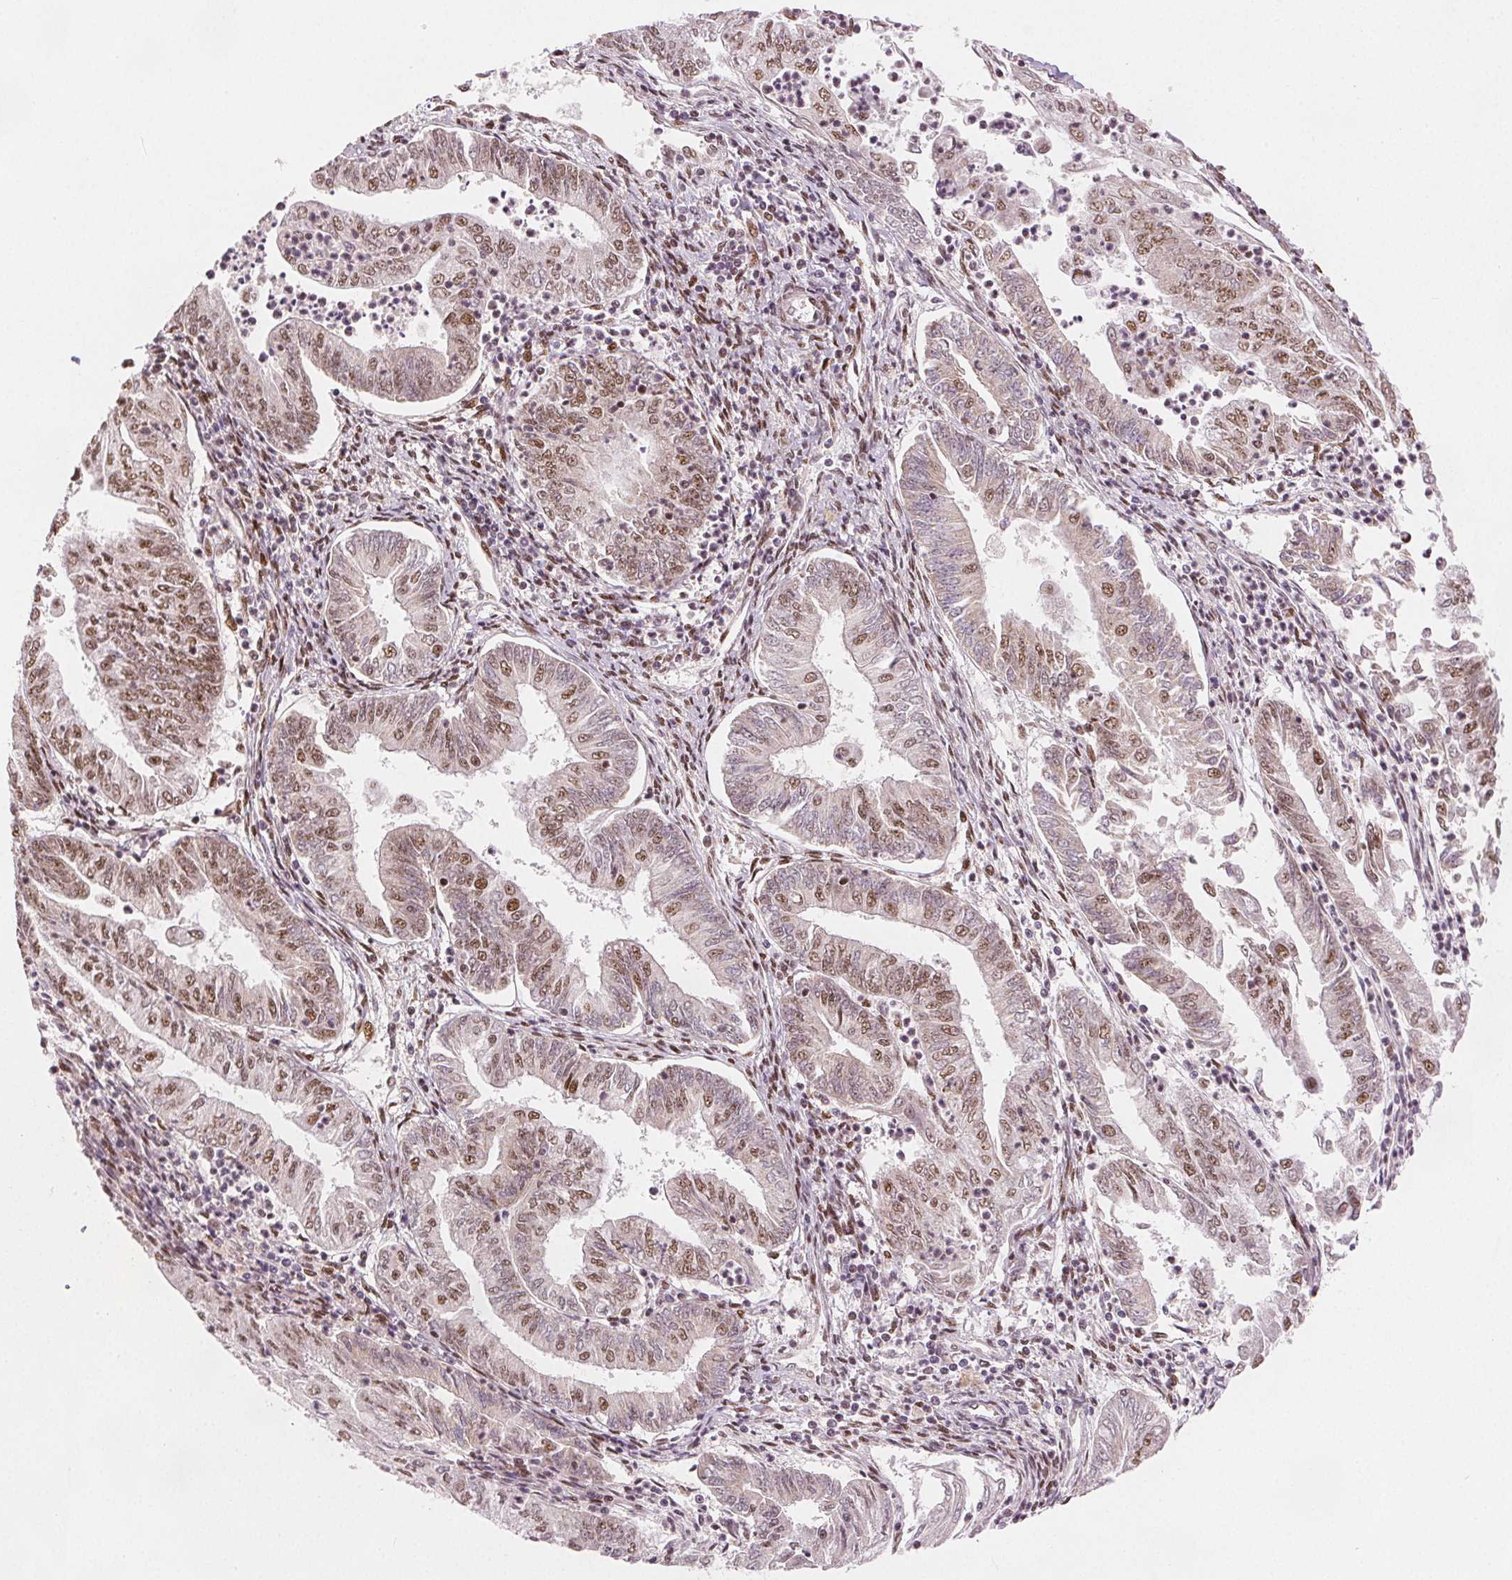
{"staining": {"intensity": "moderate", "quantity": "25%-75%", "location": "nuclear"}, "tissue": "endometrial cancer", "cell_type": "Tumor cells", "image_type": "cancer", "snomed": [{"axis": "morphology", "description": "Adenocarcinoma, NOS"}, {"axis": "topography", "description": "Endometrium"}], "caption": "IHC micrograph of neoplastic tissue: endometrial adenocarcinoma stained using IHC reveals medium levels of moderate protein expression localized specifically in the nuclear of tumor cells, appearing as a nuclear brown color.", "gene": "ZNF703", "patient": {"sex": "female", "age": 55}}